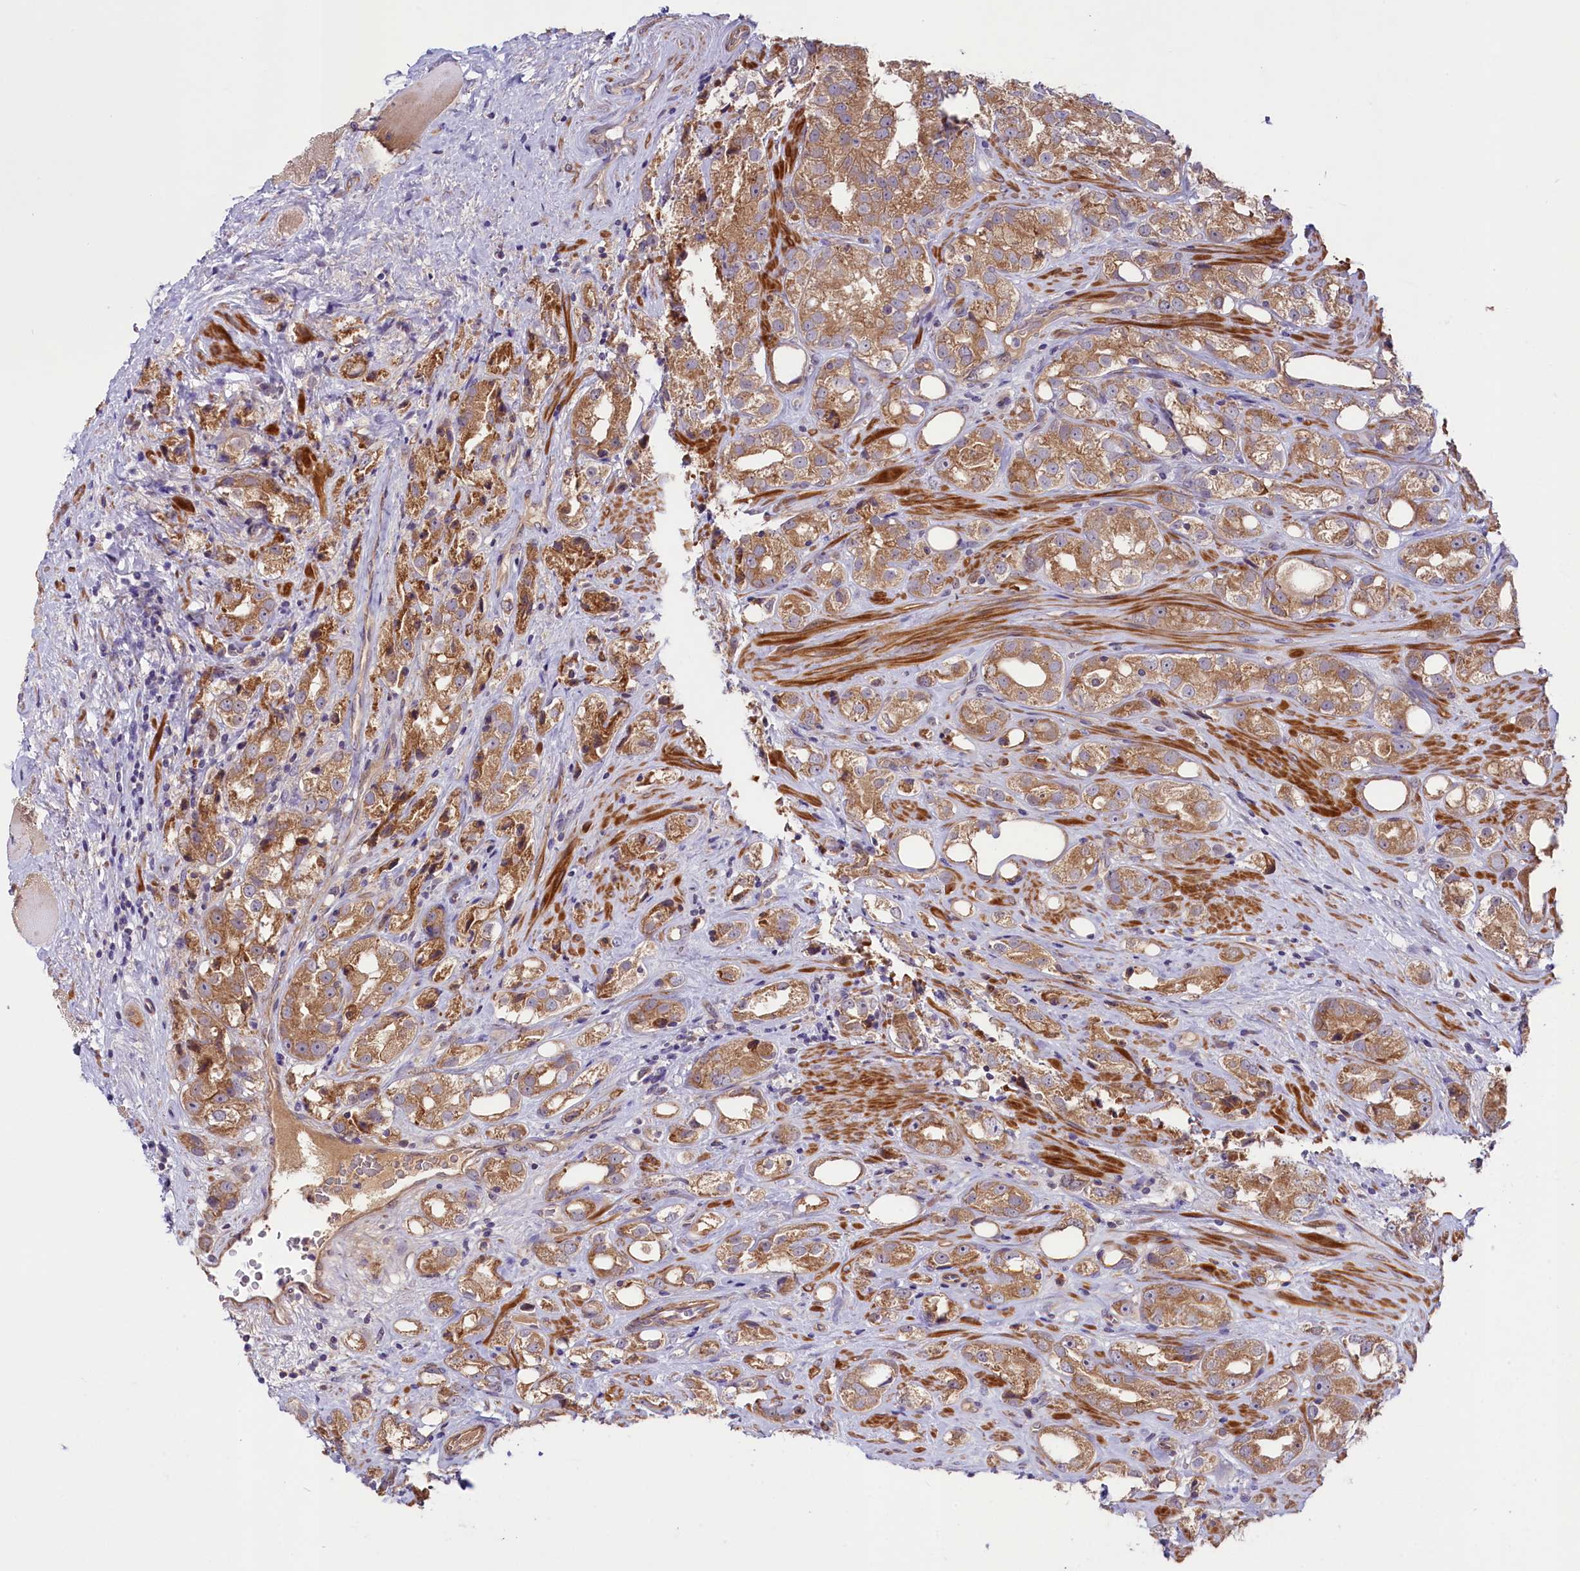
{"staining": {"intensity": "moderate", "quantity": ">75%", "location": "cytoplasmic/membranous"}, "tissue": "prostate cancer", "cell_type": "Tumor cells", "image_type": "cancer", "snomed": [{"axis": "morphology", "description": "Adenocarcinoma, NOS"}, {"axis": "topography", "description": "Prostate"}], "caption": "Immunohistochemistry (DAB) staining of human prostate cancer reveals moderate cytoplasmic/membranous protein expression in about >75% of tumor cells.", "gene": "COG8", "patient": {"sex": "male", "age": 79}}